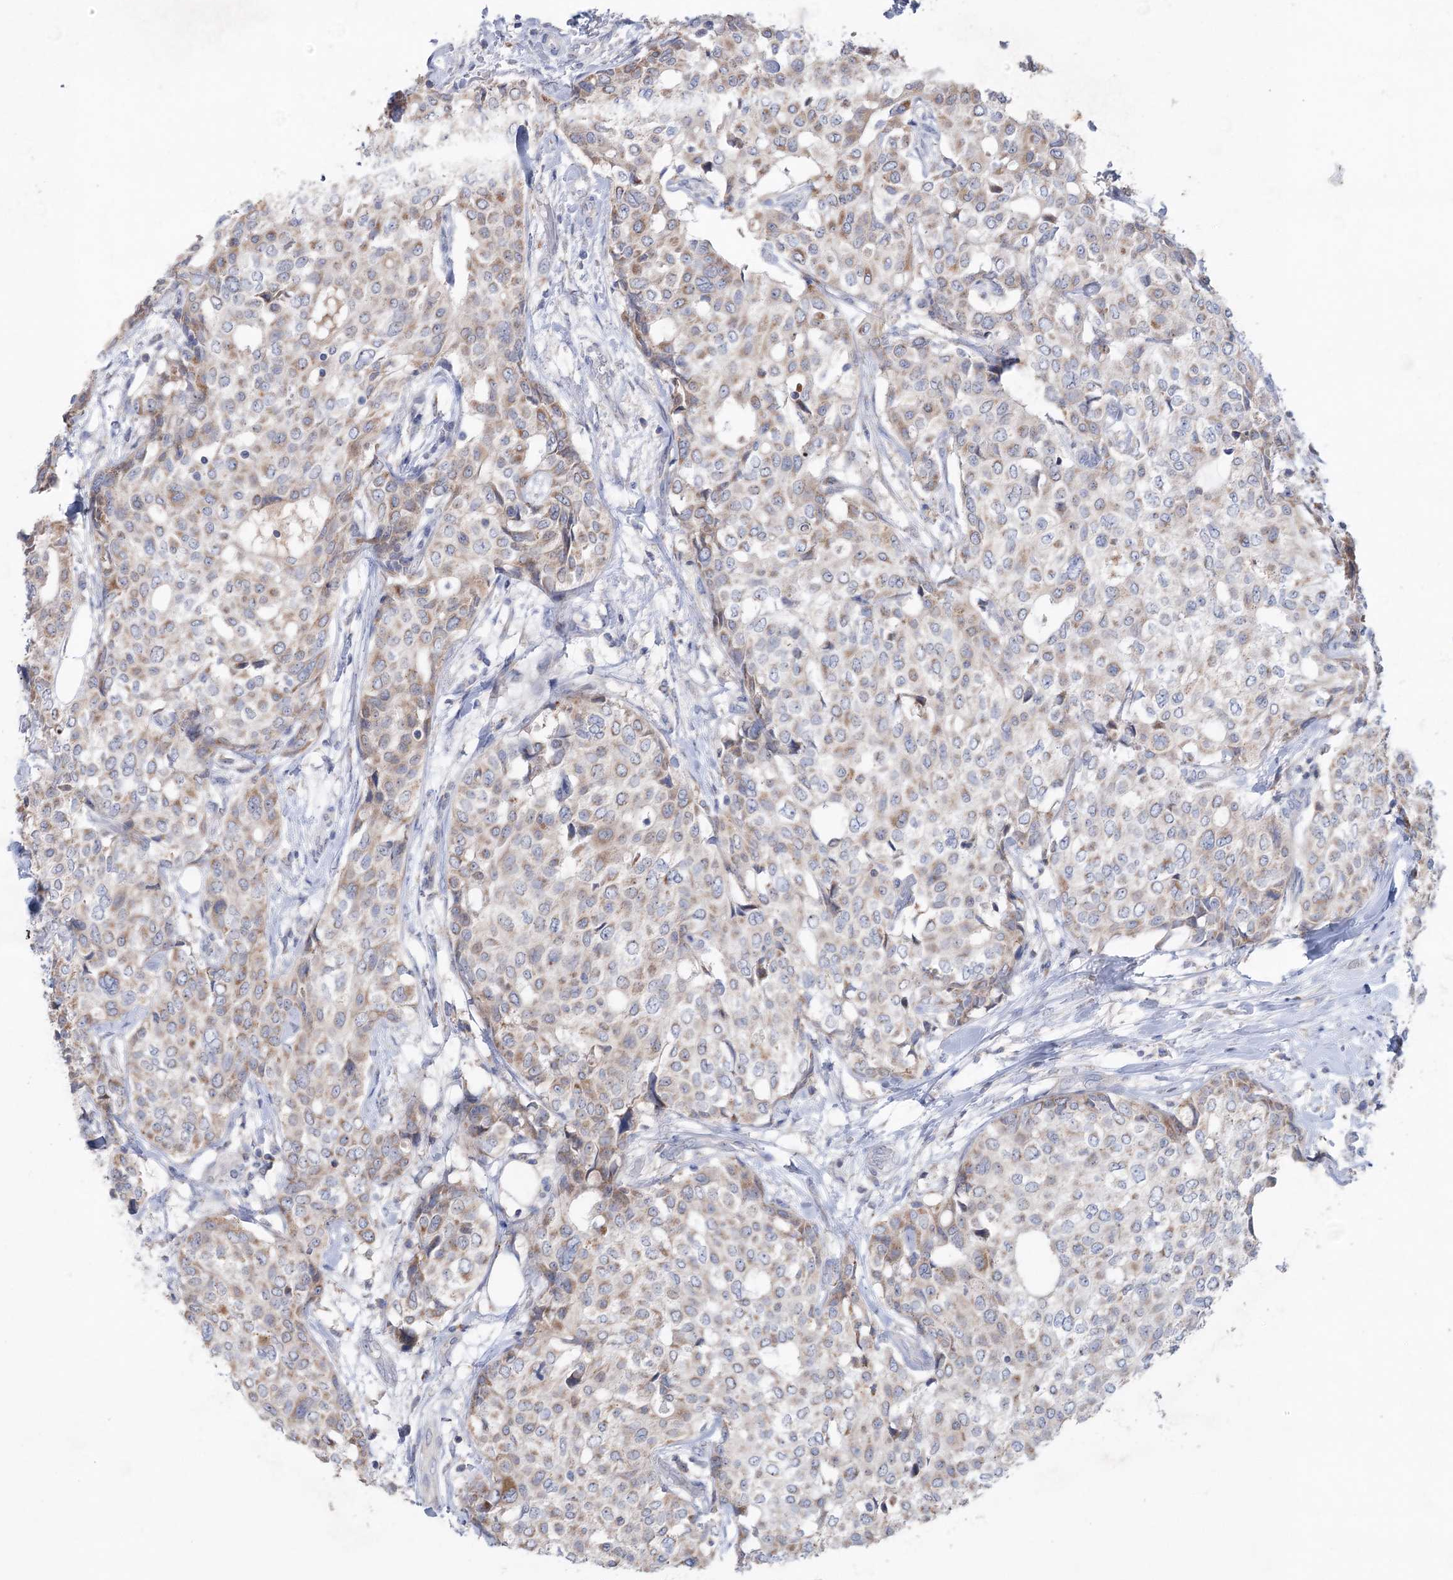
{"staining": {"intensity": "weak", "quantity": "25%-75%", "location": "cytoplasmic/membranous"}, "tissue": "breast cancer", "cell_type": "Tumor cells", "image_type": "cancer", "snomed": [{"axis": "morphology", "description": "Lobular carcinoma"}, {"axis": "topography", "description": "Breast"}], "caption": "Immunohistochemical staining of breast cancer demonstrates weak cytoplasmic/membranous protein positivity in about 25%-75% of tumor cells.", "gene": "MTCH2", "patient": {"sex": "female", "age": 51}}